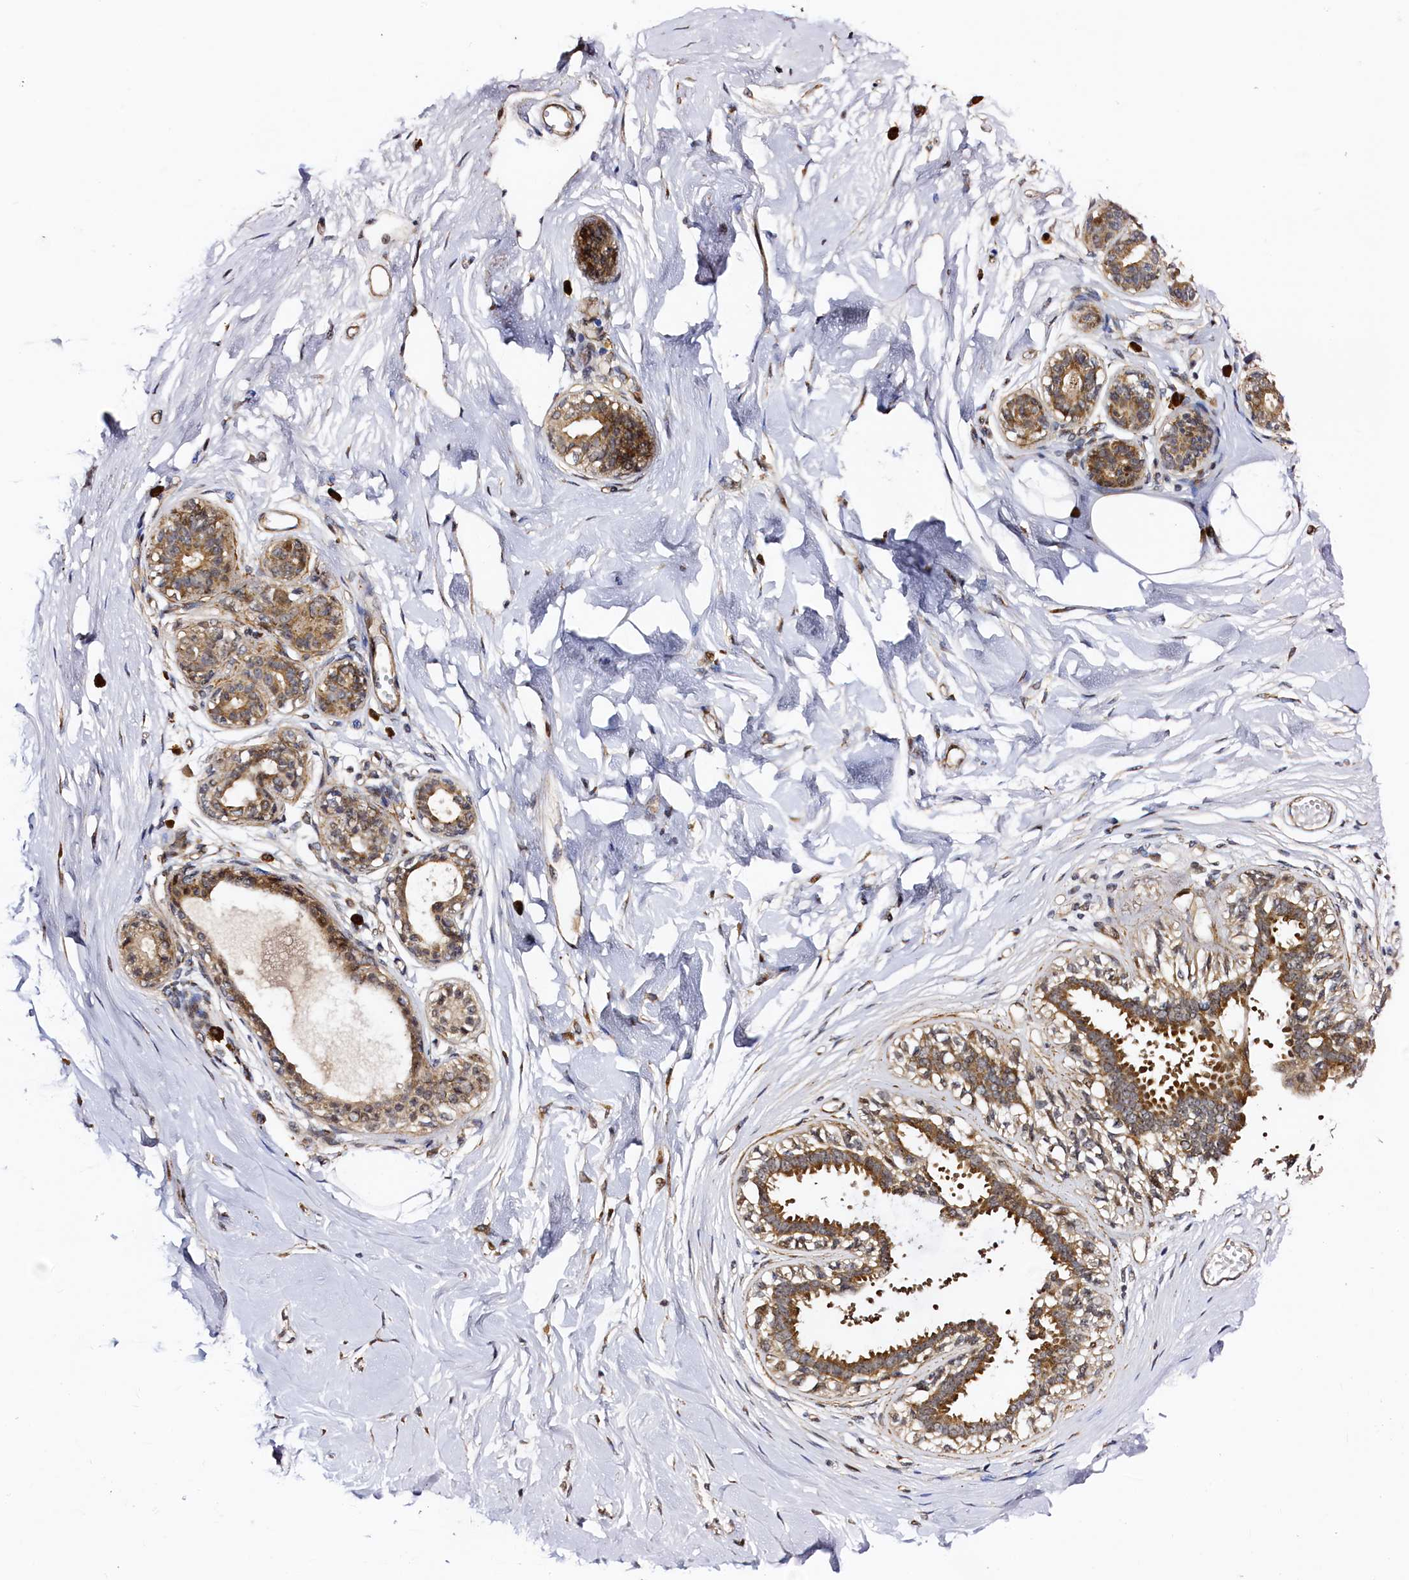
{"staining": {"intensity": "weak", "quantity": "25%-75%", "location": "cytoplasmic/membranous"}, "tissue": "breast", "cell_type": "Adipocytes", "image_type": "normal", "snomed": [{"axis": "morphology", "description": "Normal tissue, NOS"}, {"axis": "topography", "description": "Breast"}], "caption": "Approximately 25%-75% of adipocytes in normal breast show weak cytoplasmic/membranous protein expression as visualized by brown immunohistochemical staining.", "gene": "RBFA", "patient": {"sex": "female", "age": 45}}